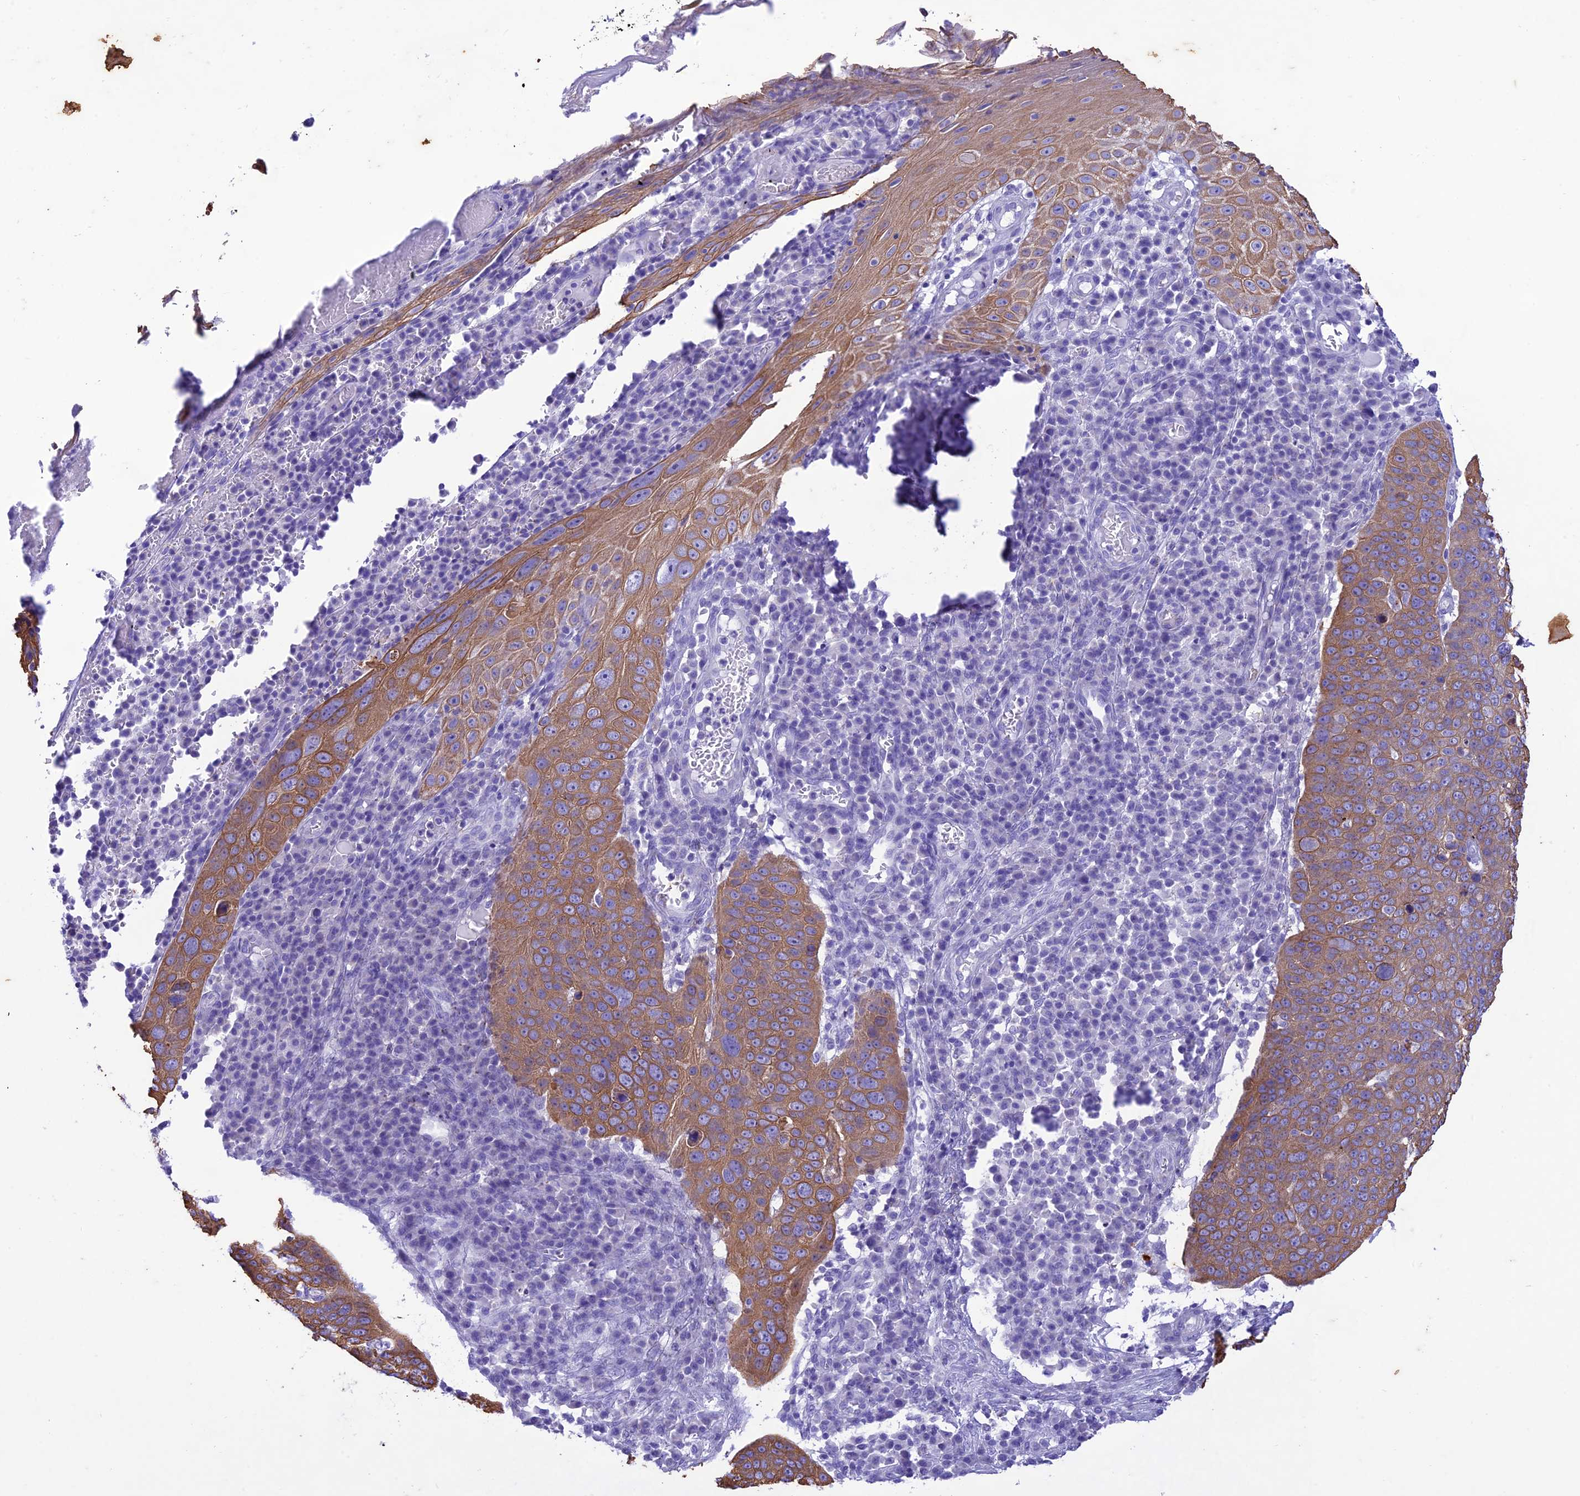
{"staining": {"intensity": "moderate", "quantity": ">75%", "location": "cytoplasmic/membranous"}, "tissue": "skin cancer", "cell_type": "Tumor cells", "image_type": "cancer", "snomed": [{"axis": "morphology", "description": "Squamous cell carcinoma, NOS"}, {"axis": "topography", "description": "Skin"}], "caption": "Squamous cell carcinoma (skin) stained with a brown dye shows moderate cytoplasmic/membranous positive positivity in approximately >75% of tumor cells.", "gene": "VPS52", "patient": {"sex": "male", "age": 71}}